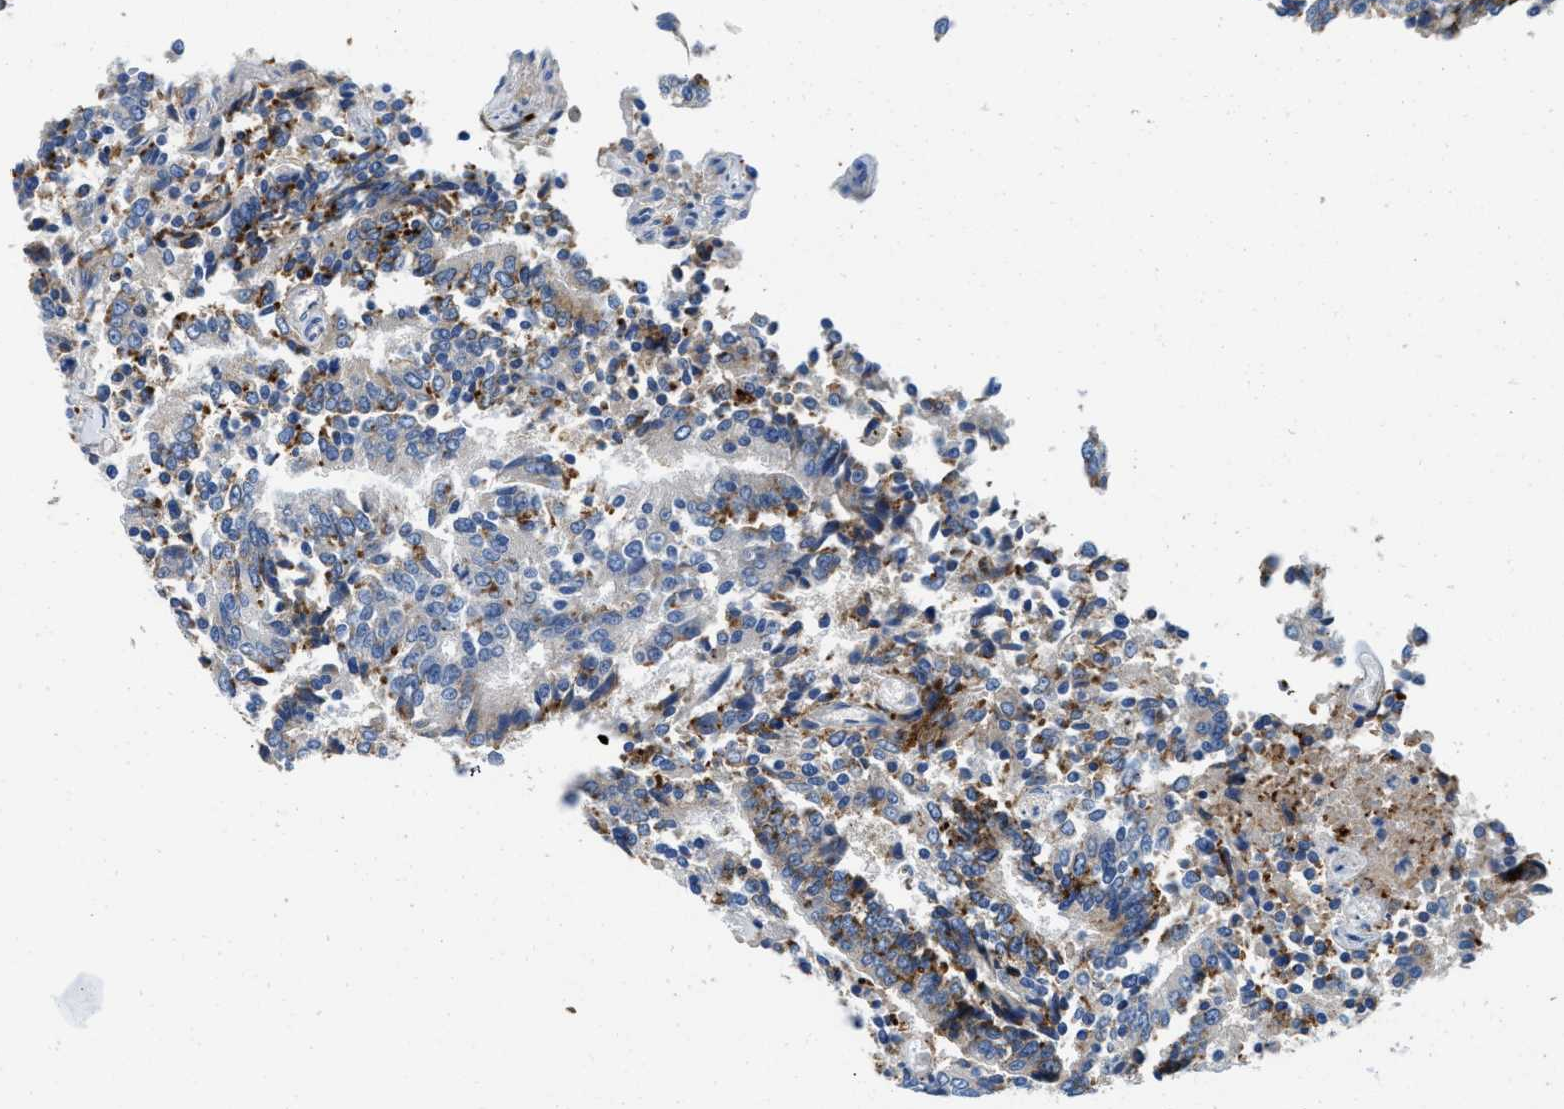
{"staining": {"intensity": "moderate", "quantity": "<25%", "location": "cytoplasmic/membranous"}, "tissue": "prostate cancer", "cell_type": "Tumor cells", "image_type": "cancer", "snomed": [{"axis": "morphology", "description": "Normal tissue, NOS"}, {"axis": "morphology", "description": "Adenocarcinoma, High grade"}, {"axis": "topography", "description": "Prostate"}, {"axis": "topography", "description": "Seminal veicle"}], "caption": "A brown stain highlights moderate cytoplasmic/membranous staining of a protein in human prostate high-grade adenocarcinoma tumor cells.", "gene": "TSPAN3", "patient": {"sex": "male", "age": 55}}